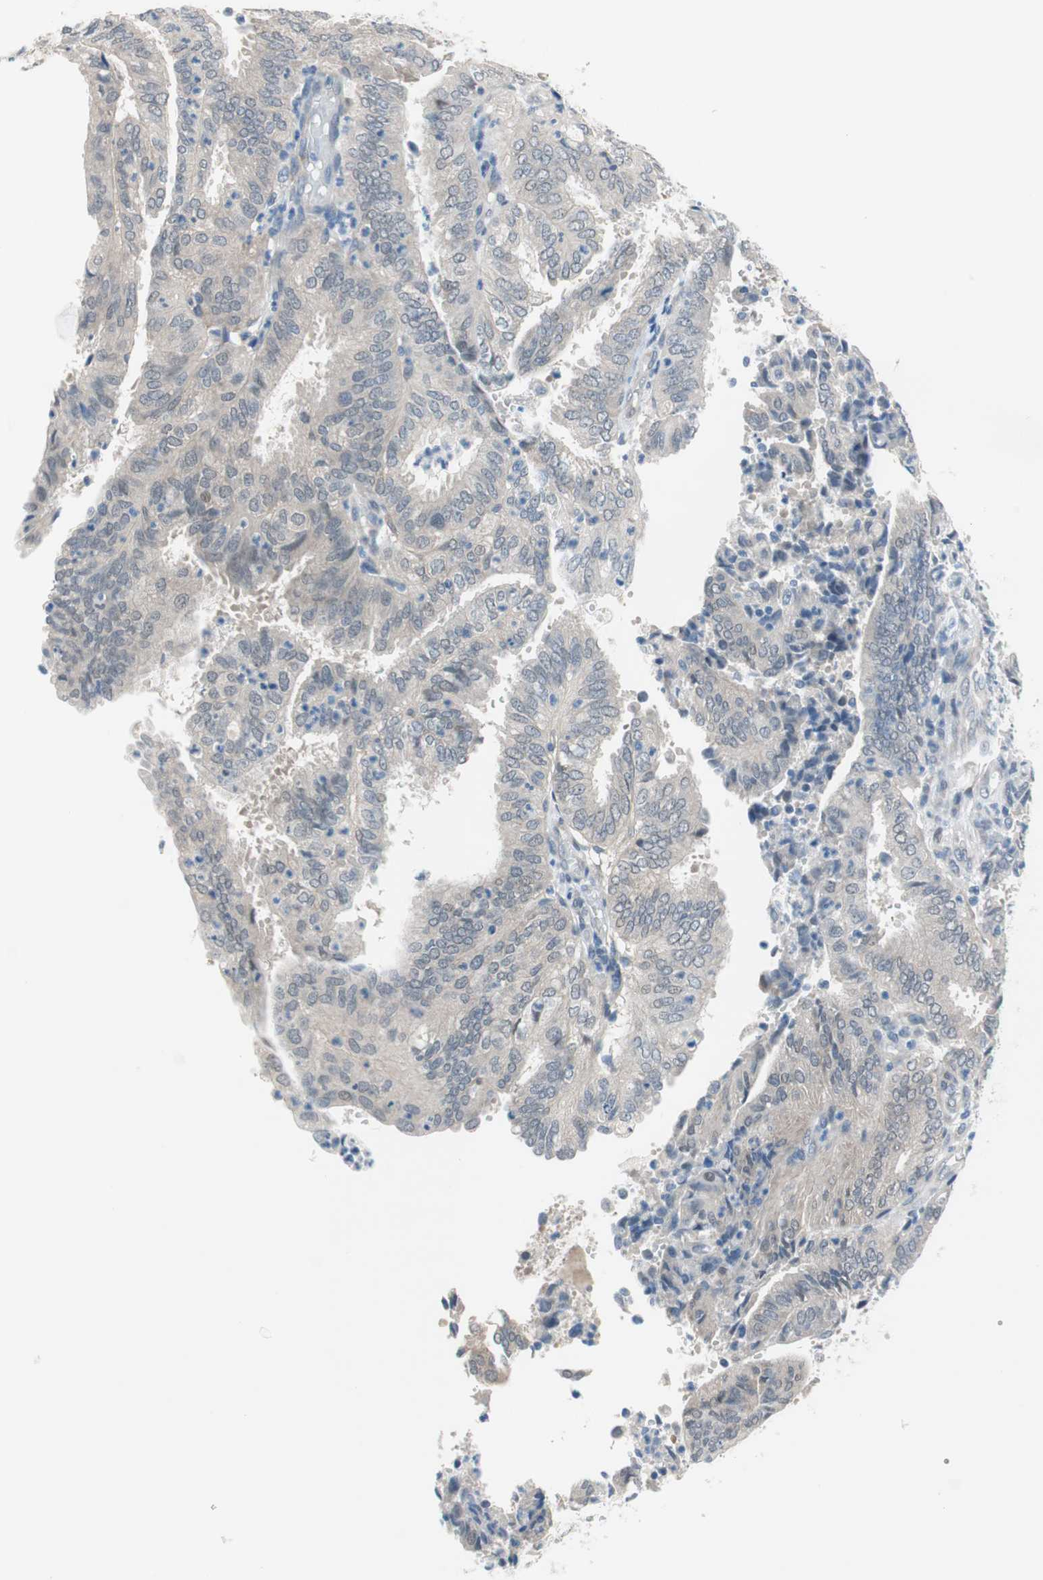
{"staining": {"intensity": "negative", "quantity": "none", "location": "none"}, "tissue": "endometrial cancer", "cell_type": "Tumor cells", "image_type": "cancer", "snomed": [{"axis": "morphology", "description": "Adenocarcinoma, NOS"}, {"axis": "topography", "description": "Uterus"}], "caption": "IHC image of human adenocarcinoma (endometrial) stained for a protein (brown), which exhibits no positivity in tumor cells.", "gene": "GRHL1", "patient": {"sex": "female", "age": 60}}